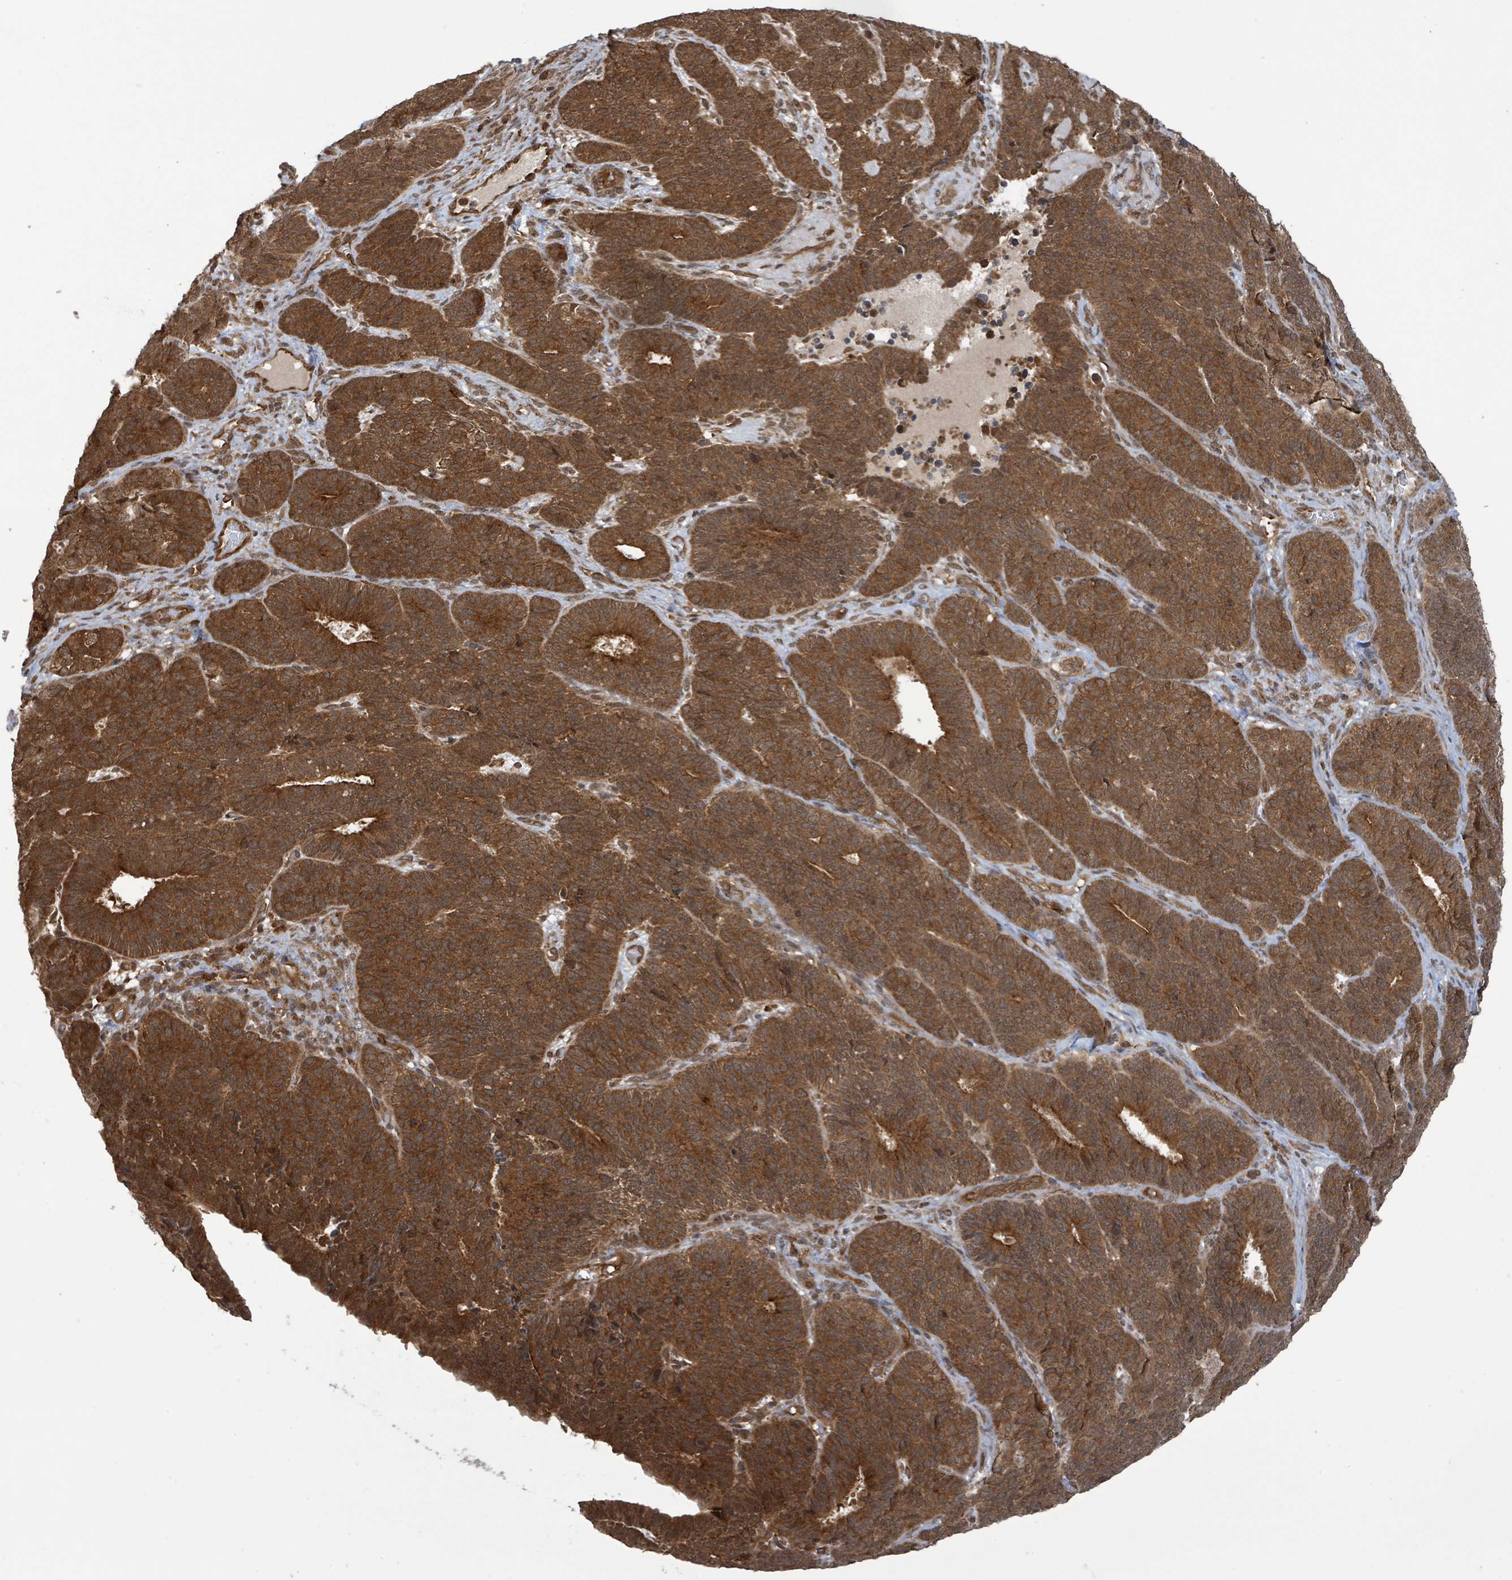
{"staining": {"intensity": "strong", "quantity": ">75%", "location": "cytoplasmic/membranous"}, "tissue": "endometrial cancer", "cell_type": "Tumor cells", "image_type": "cancer", "snomed": [{"axis": "morphology", "description": "Adenocarcinoma, NOS"}, {"axis": "topography", "description": "Endometrium"}], "caption": "Endometrial adenocarcinoma stained with a brown dye shows strong cytoplasmic/membranous positive expression in approximately >75% of tumor cells.", "gene": "KLC1", "patient": {"sex": "female", "age": 70}}